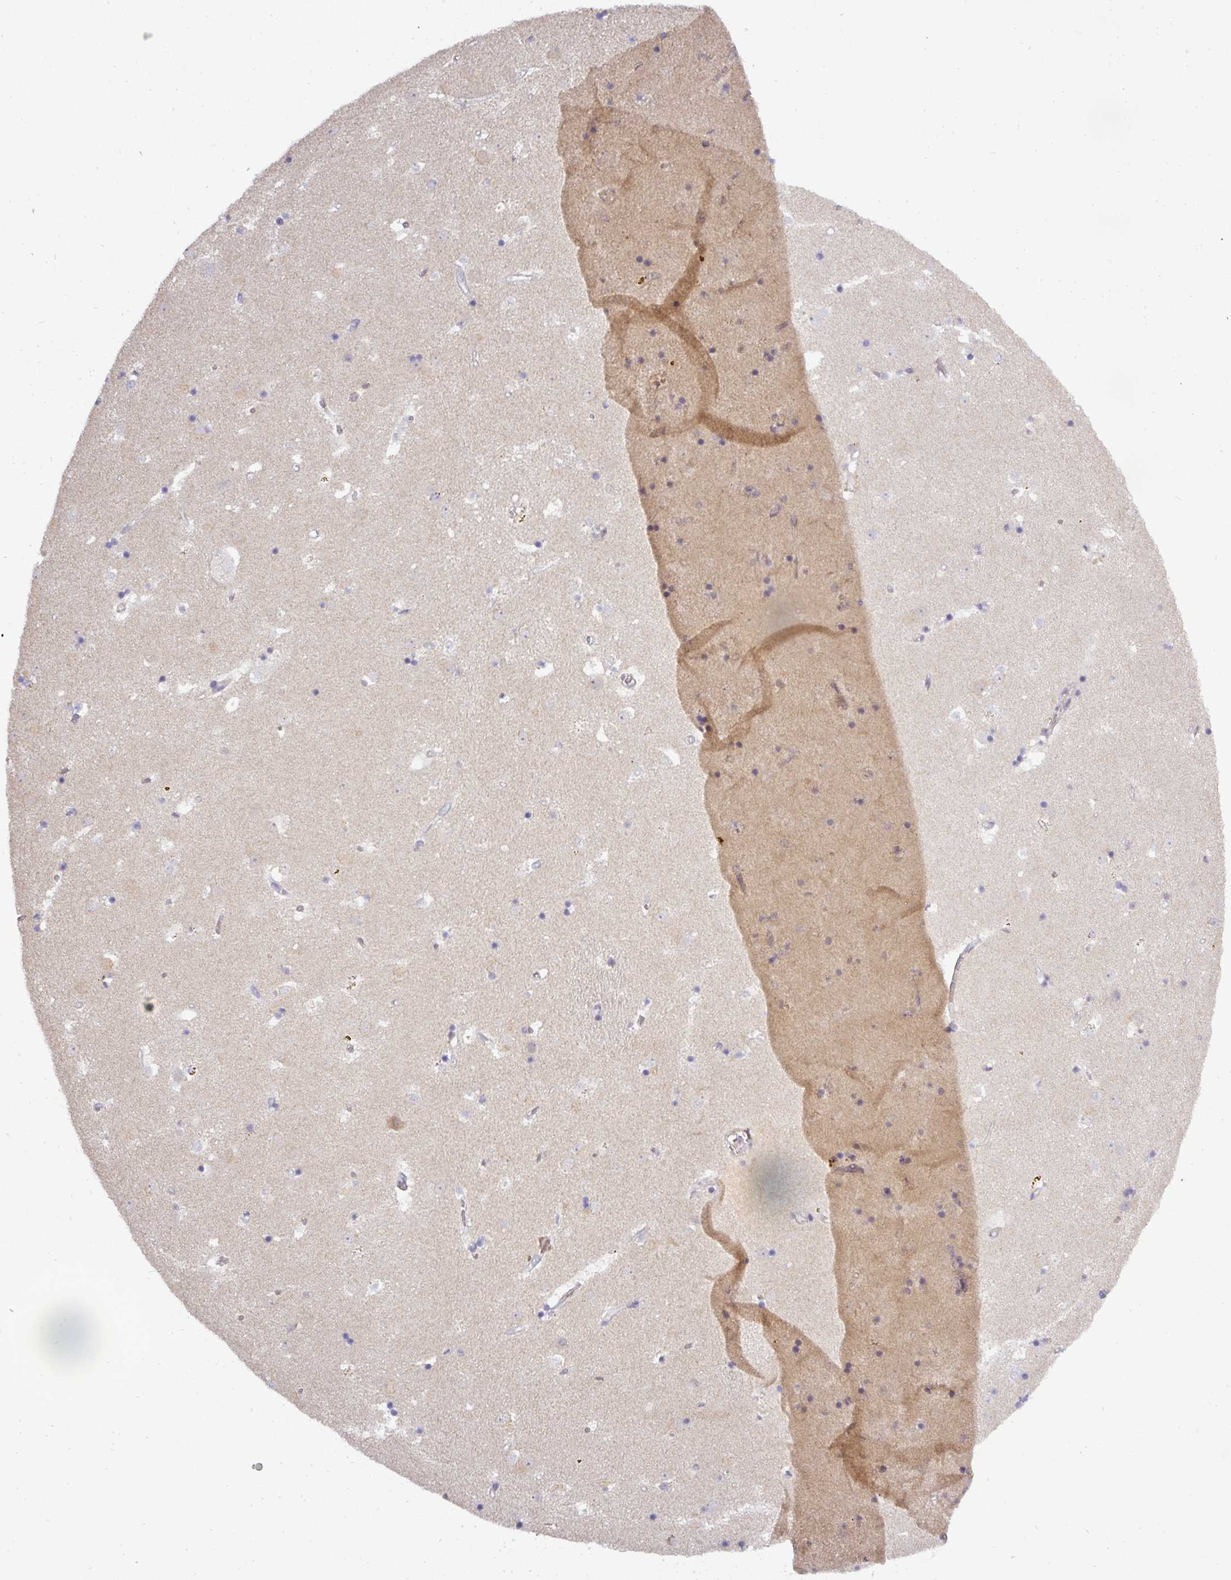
{"staining": {"intensity": "negative", "quantity": "none", "location": "none"}, "tissue": "caudate", "cell_type": "Glial cells", "image_type": "normal", "snomed": [{"axis": "morphology", "description": "Normal tissue, NOS"}, {"axis": "topography", "description": "Lateral ventricle wall"}], "caption": "Protein analysis of normal caudate displays no significant expression in glial cells. Brightfield microscopy of immunohistochemistry (IHC) stained with DAB (brown) and hematoxylin (blue), captured at high magnification.", "gene": "NIN", "patient": {"sex": "male", "age": 58}}